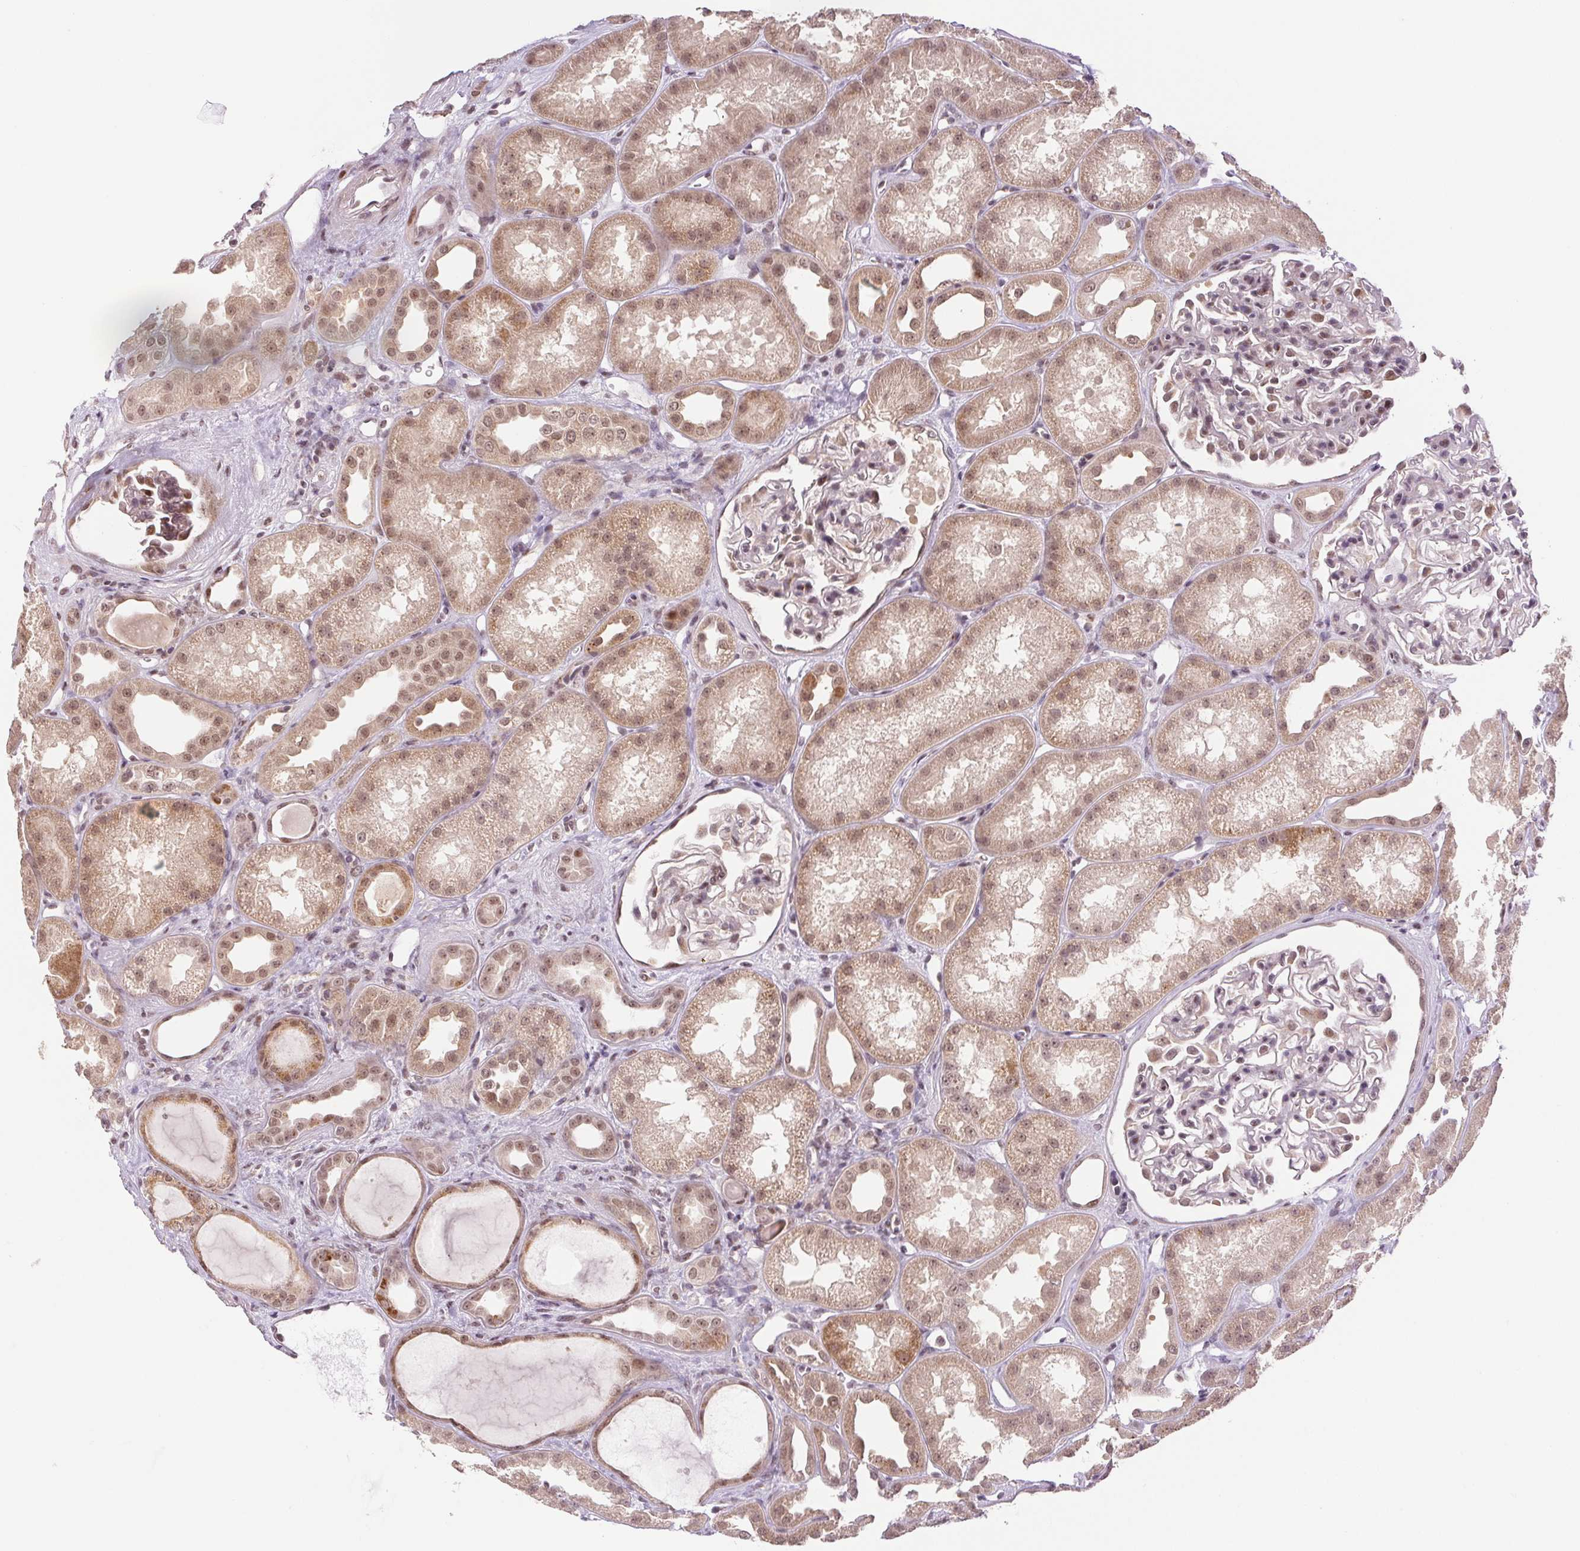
{"staining": {"intensity": "weak", "quantity": "25%-75%", "location": "nuclear"}, "tissue": "kidney", "cell_type": "Cells in glomeruli", "image_type": "normal", "snomed": [{"axis": "morphology", "description": "Normal tissue, NOS"}, {"axis": "topography", "description": "Kidney"}], "caption": "Protein expression by immunohistochemistry (IHC) displays weak nuclear staining in about 25%-75% of cells in glomeruli in normal kidney. (IHC, brightfield microscopy, high magnification).", "gene": "GRHL3", "patient": {"sex": "male", "age": 61}}